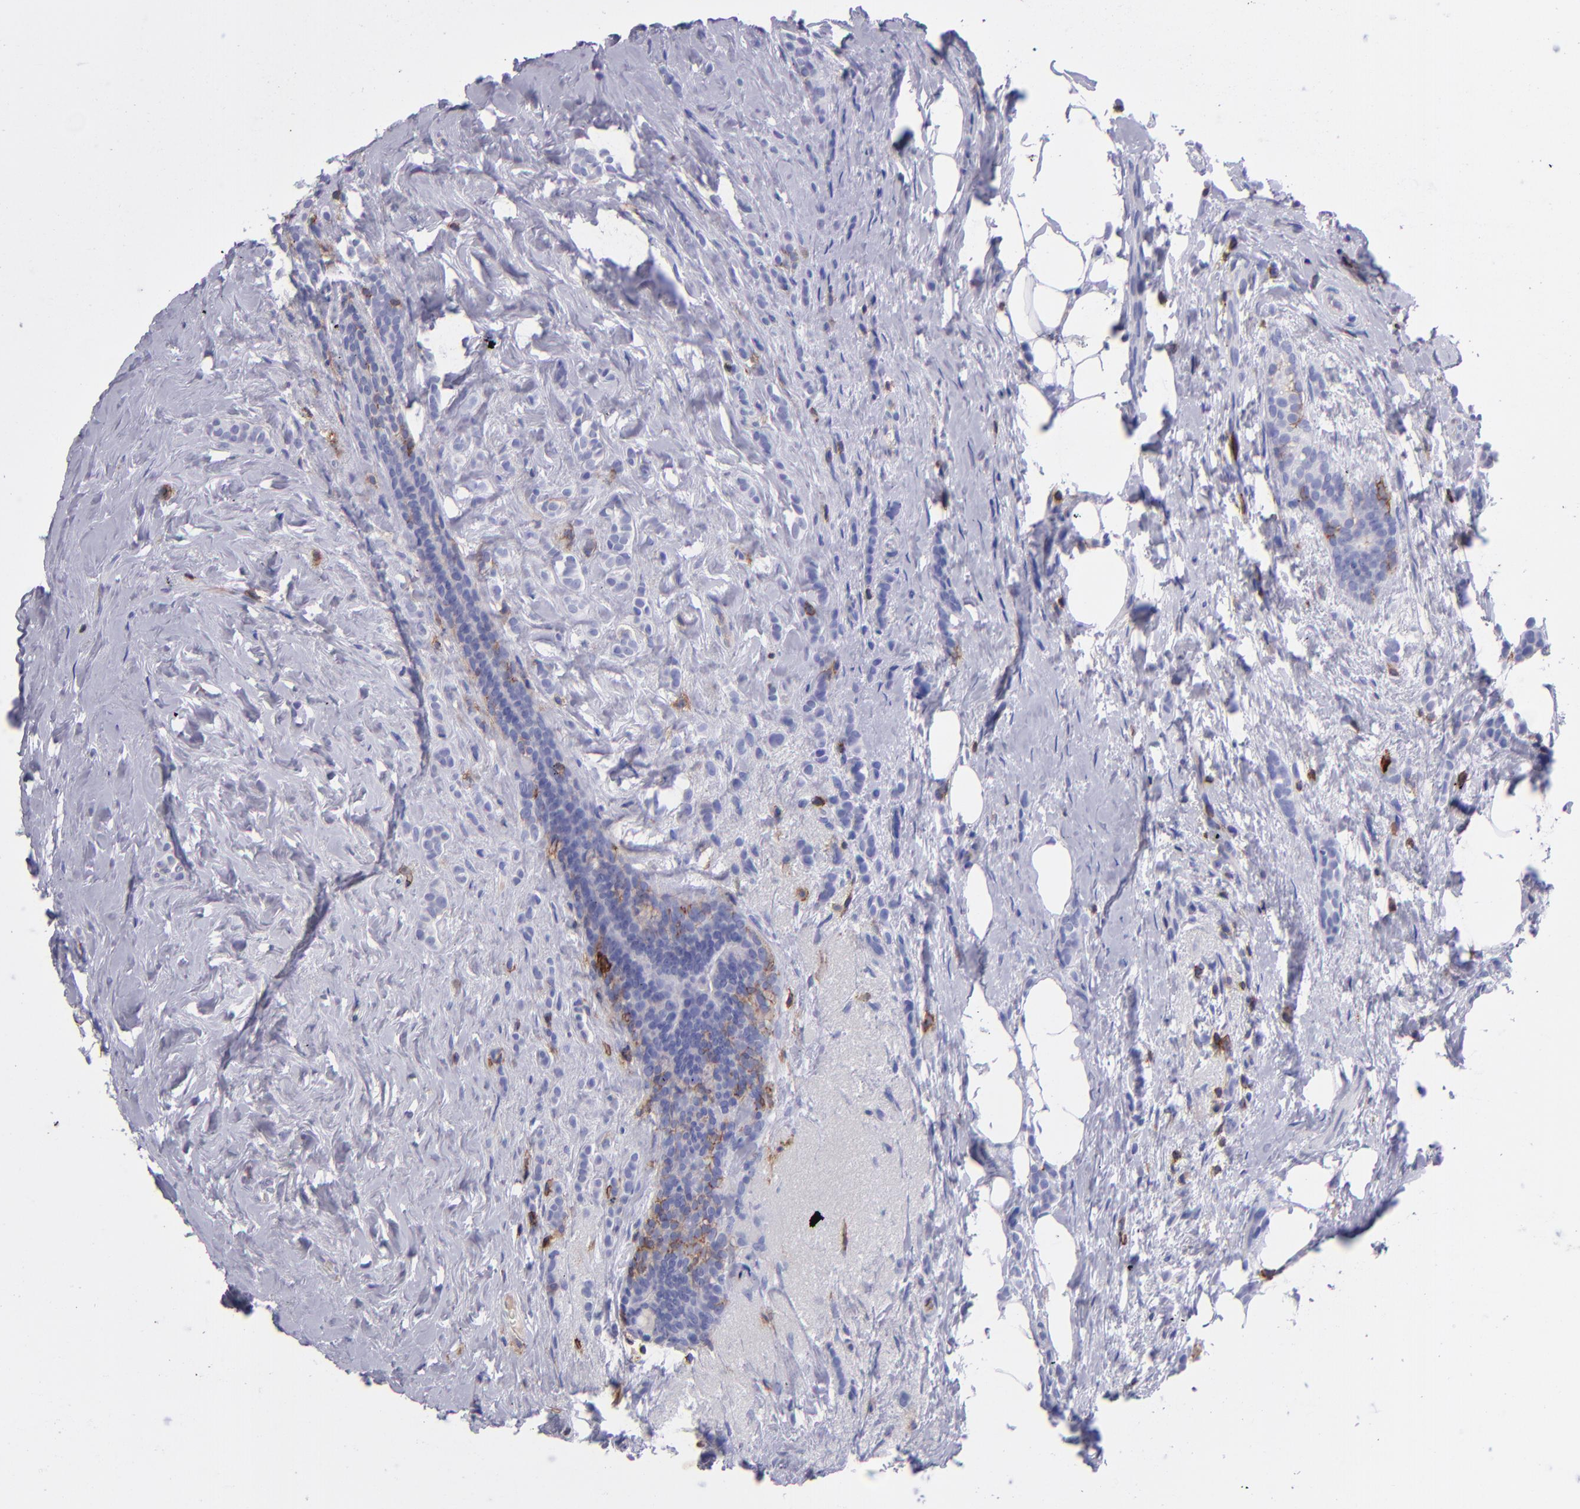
{"staining": {"intensity": "negative", "quantity": "none", "location": "none"}, "tissue": "breast cancer", "cell_type": "Tumor cells", "image_type": "cancer", "snomed": [{"axis": "morphology", "description": "Lobular carcinoma"}, {"axis": "topography", "description": "Breast"}], "caption": "Histopathology image shows no protein positivity in tumor cells of breast cancer tissue.", "gene": "ICAM3", "patient": {"sex": "female", "age": 56}}